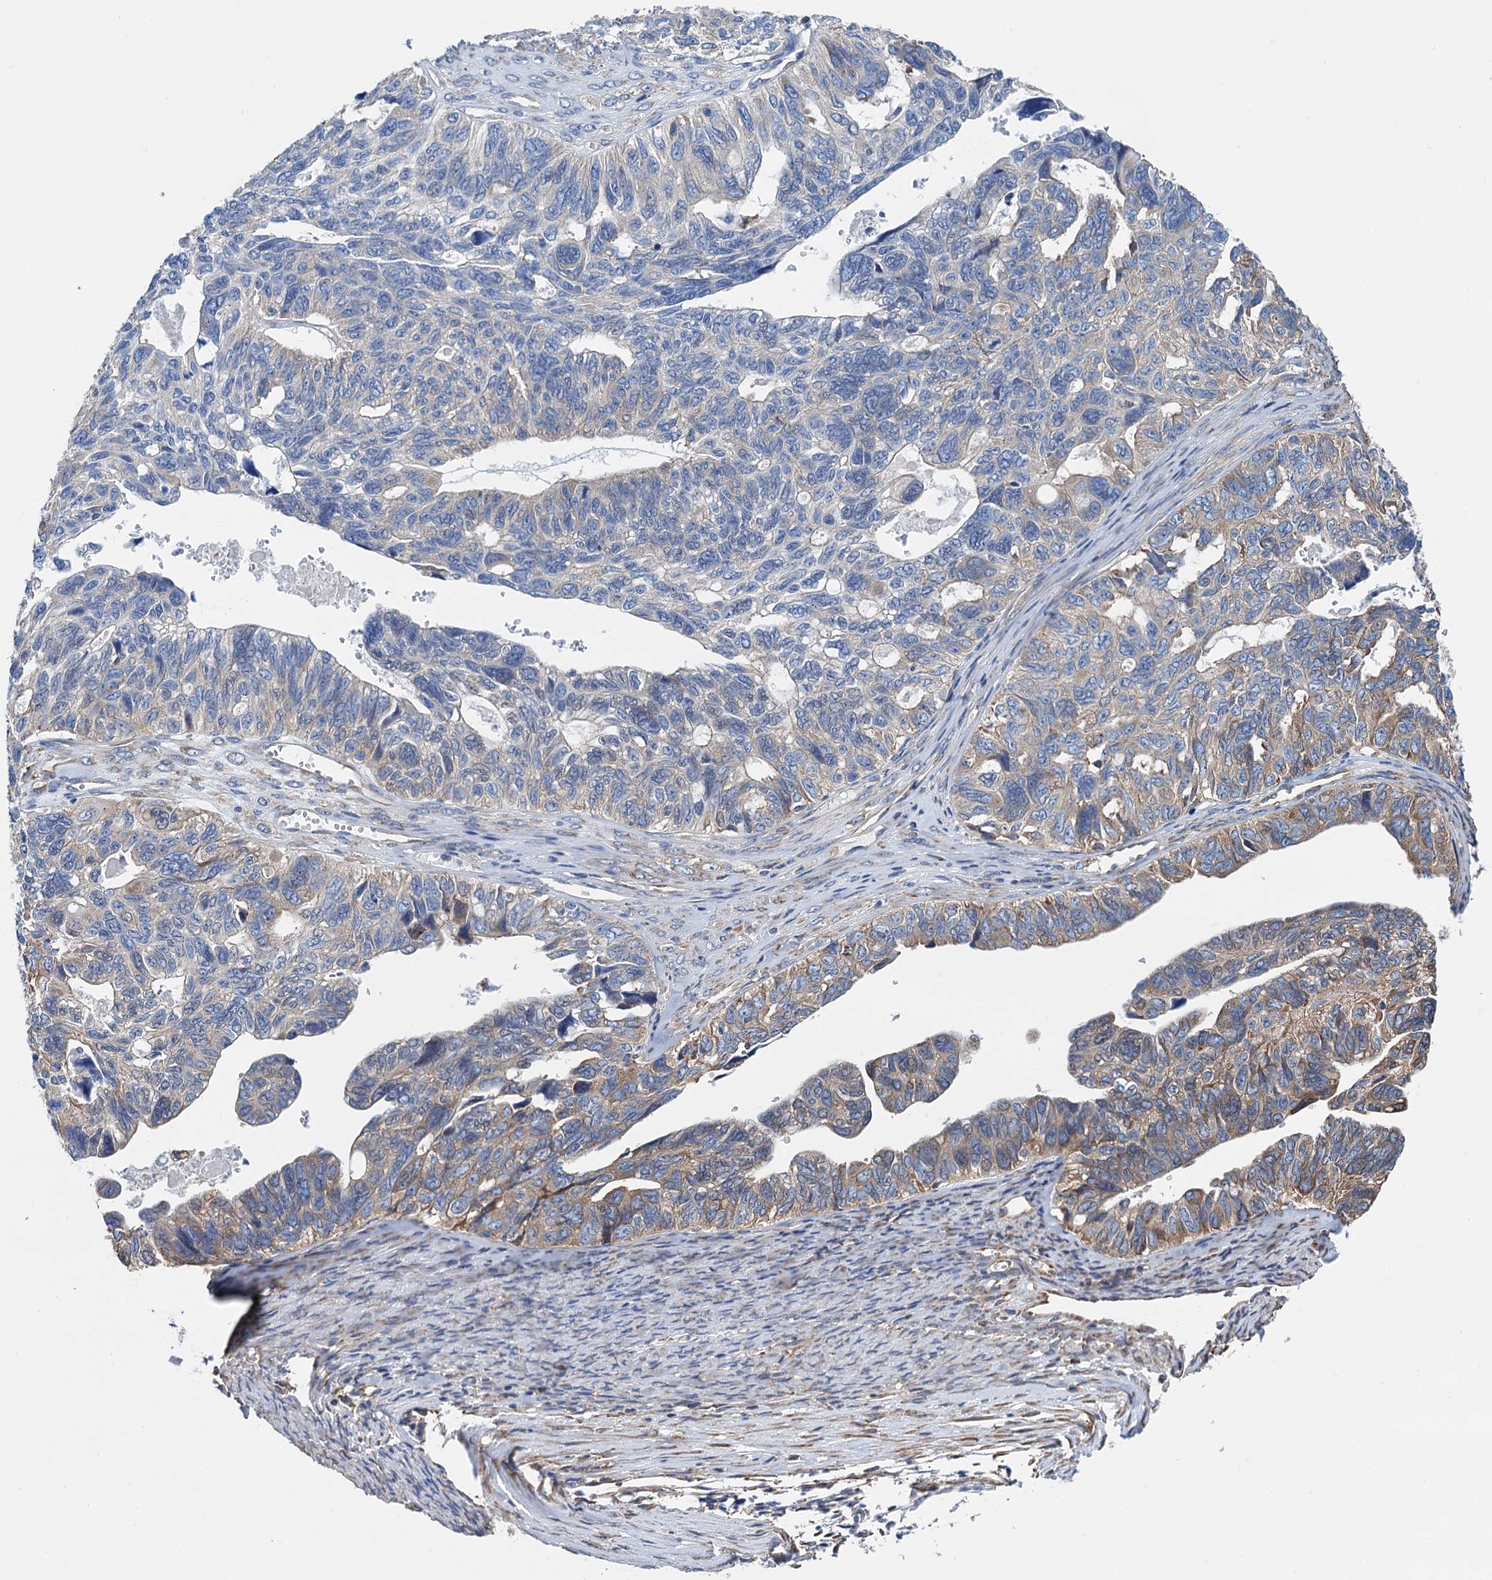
{"staining": {"intensity": "moderate", "quantity": "<25%", "location": "cytoplasmic/membranous"}, "tissue": "ovarian cancer", "cell_type": "Tumor cells", "image_type": "cancer", "snomed": [{"axis": "morphology", "description": "Cystadenocarcinoma, serous, NOS"}, {"axis": "topography", "description": "Ovary"}], "caption": "There is low levels of moderate cytoplasmic/membranous expression in tumor cells of ovarian cancer, as demonstrated by immunohistochemical staining (brown color).", "gene": "SLC12A7", "patient": {"sex": "female", "age": 79}}